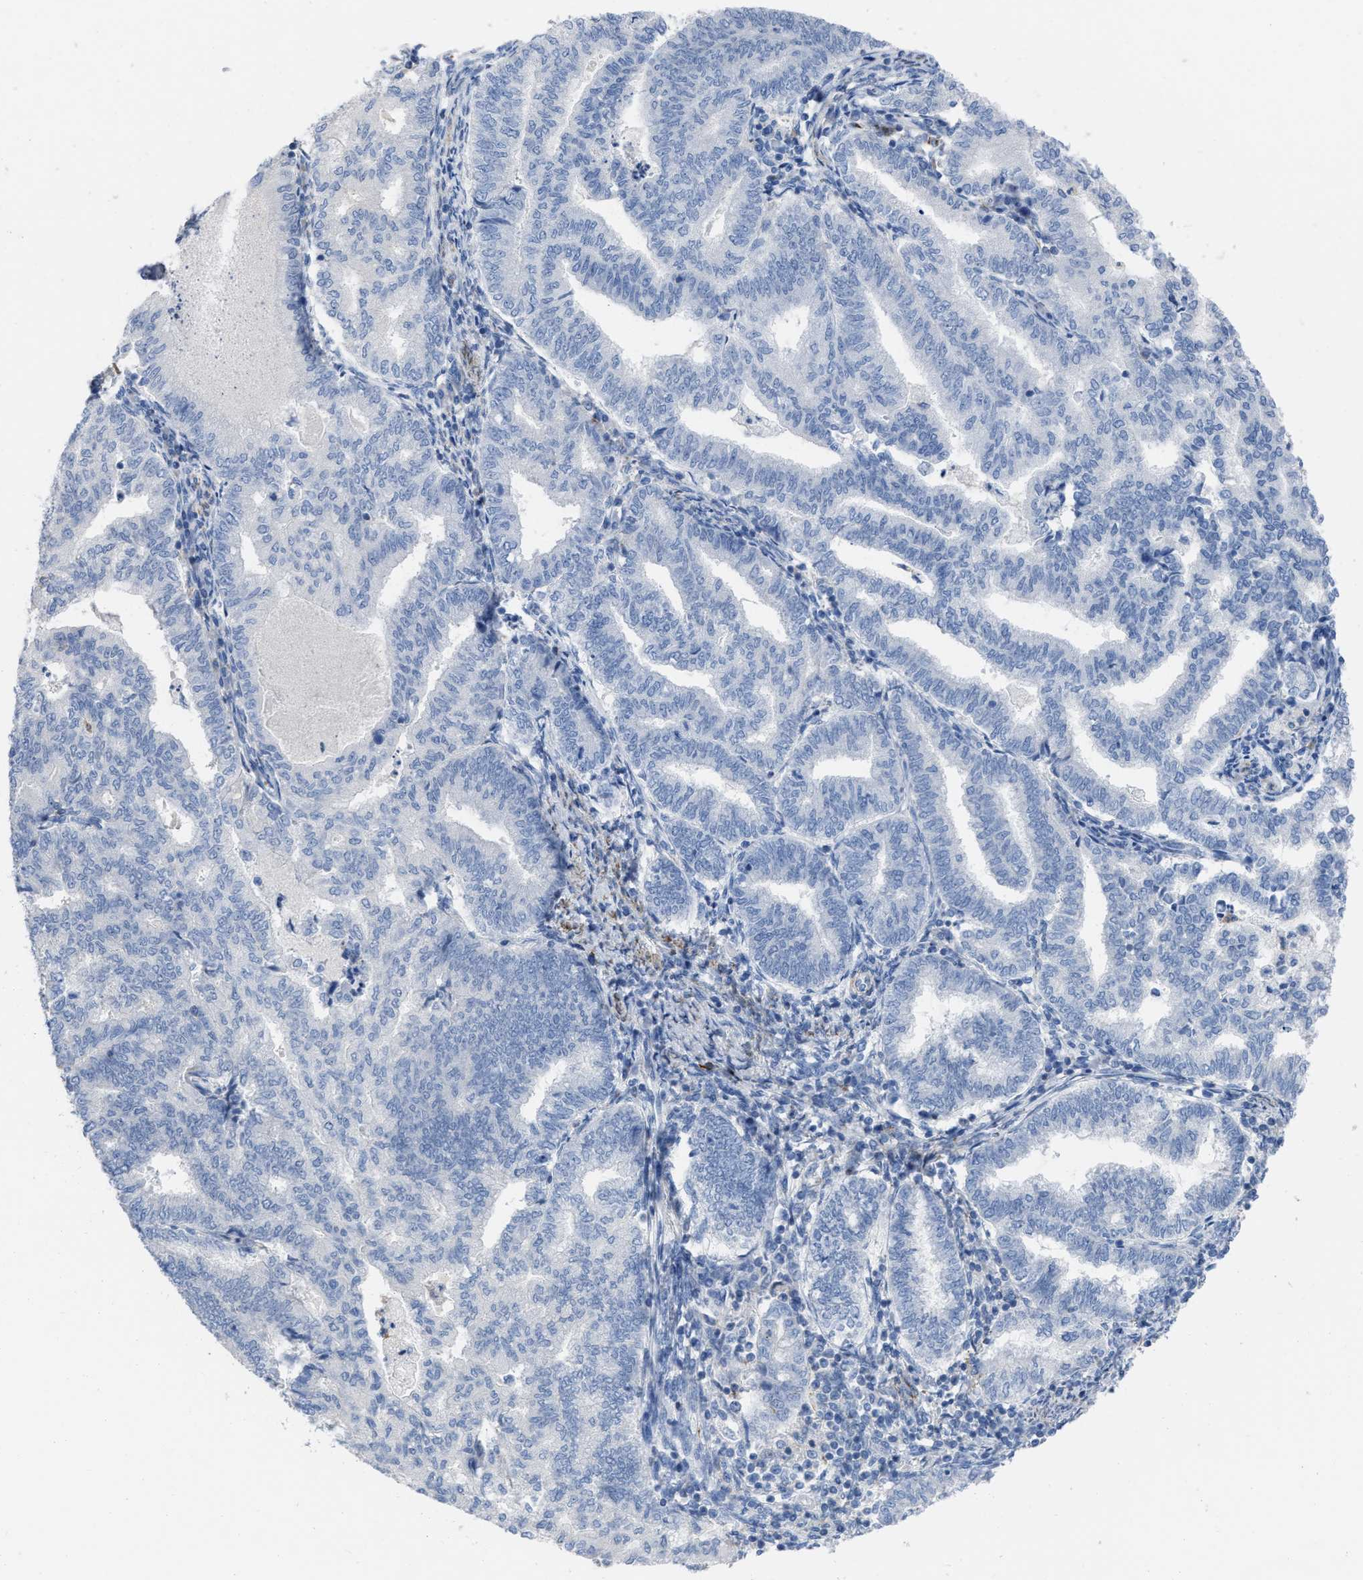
{"staining": {"intensity": "negative", "quantity": "none", "location": "none"}, "tissue": "endometrial cancer", "cell_type": "Tumor cells", "image_type": "cancer", "snomed": [{"axis": "morphology", "description": "Polyp, NOS"}, {"axis": "morphology", "description": "Adenocarcinoma, NOS"}, {"axis": "morphology", "description": "Adenoma, NOS"}, {"axis": "topography", "description": "Endometrium"}], "caption": "Immunohistochemistry (IHC) photomicrograph of human endometrial adenocarcinoma stained for a protein (brown), which shows no staining in tumor cells.", "gene": "PRMT2", "patient": {"sex": "female", "age": 79}}